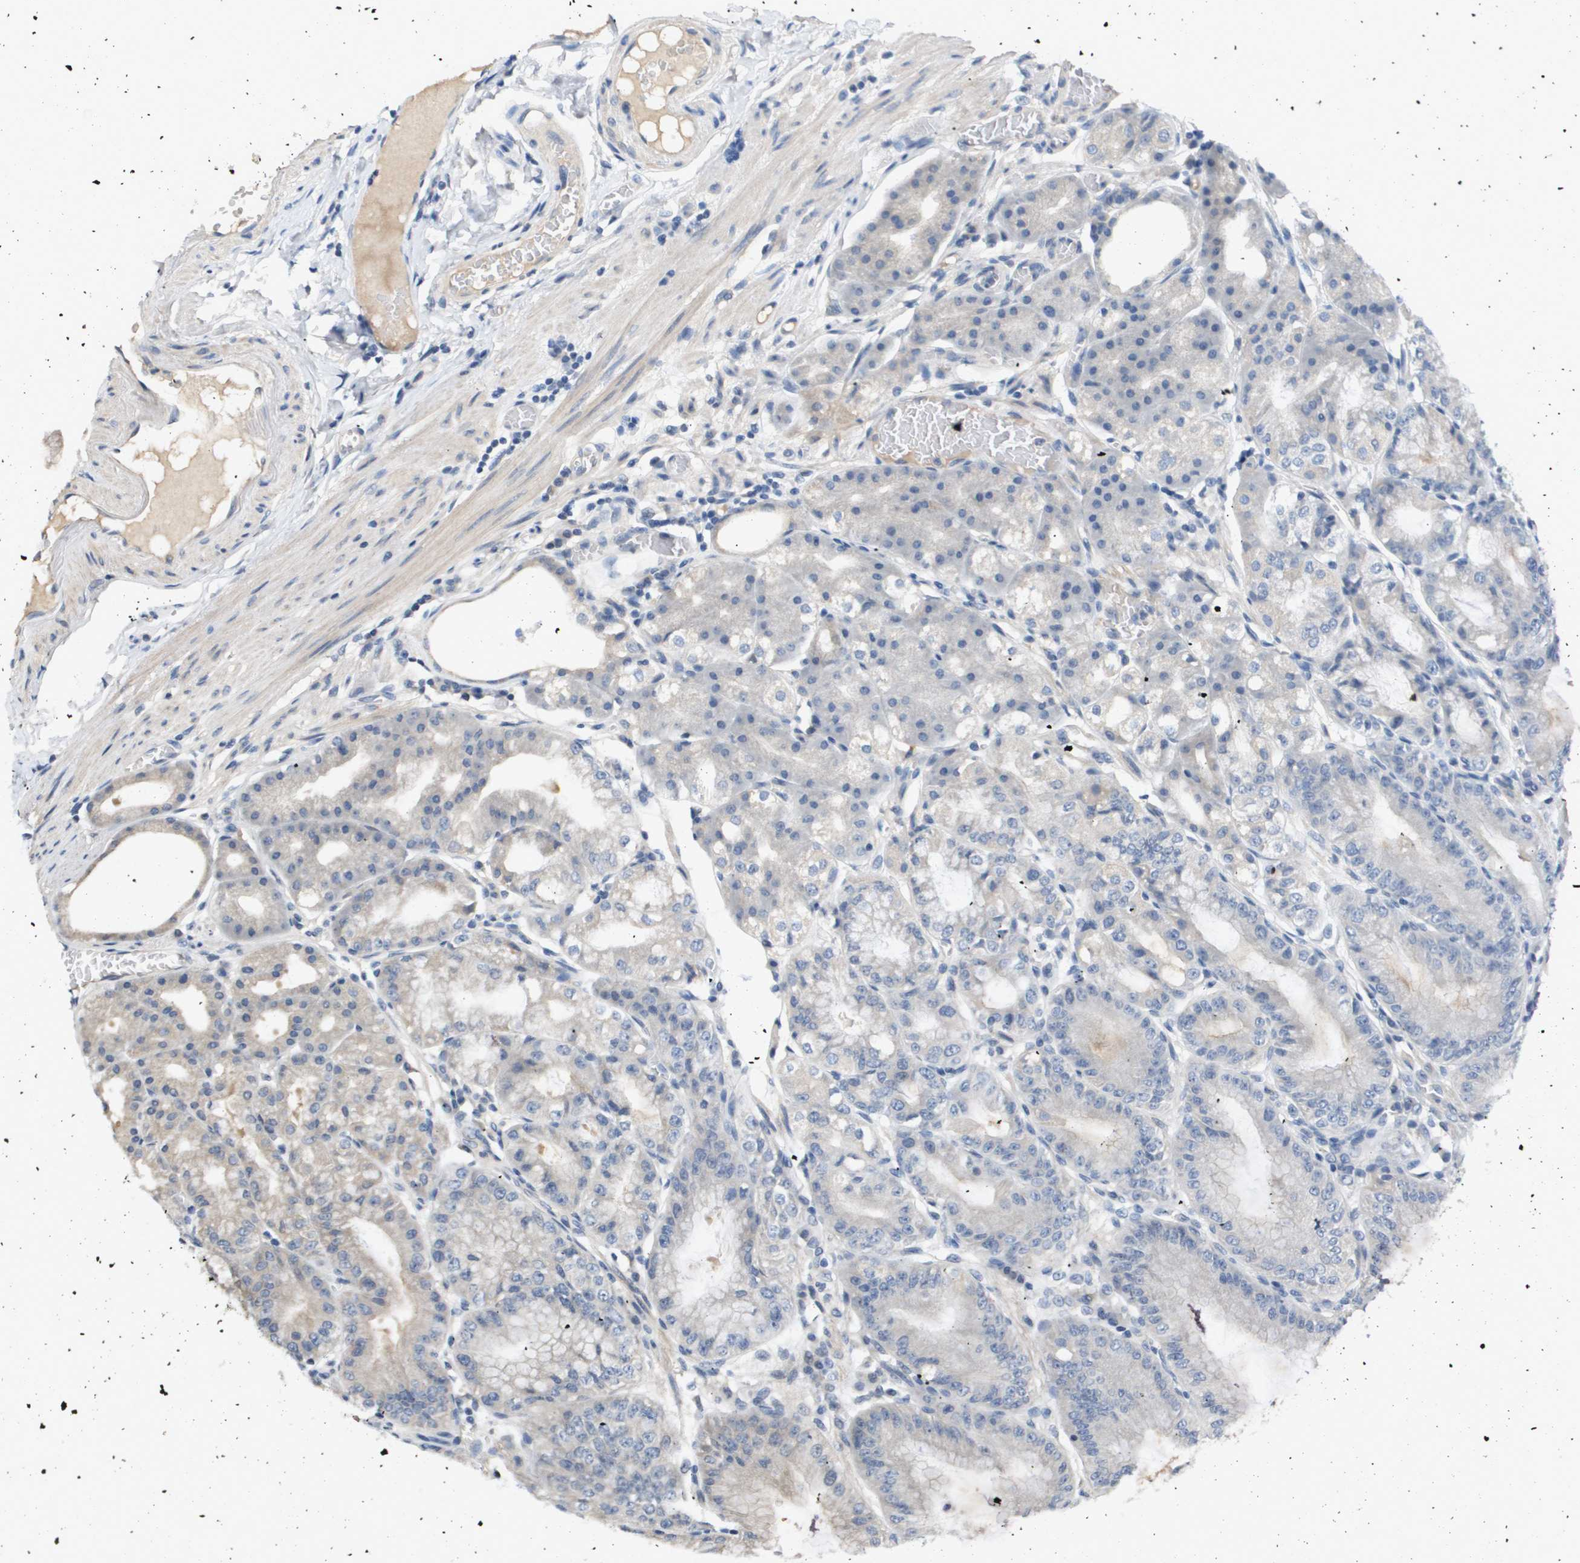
{"staining": {"intensity": "weak", "quantity": "<25%", "location": "cytoplasmic/membranous"}, "tissue": "stomach", "cell_type": "Glandular cells", "image_type": "normal", "snomed": [{"axis": "morphology", "description": "Normal tissue, NOS"}, {"axis": "topography", "description": "Stomach, lower"}], "caption": "Immunohistochemistry (IHC) photomicrograph of unremarkable stomach: stomach stained with DAB (3,3'-diaminobenzidine) demonstrates no significant protein positivity in glandular cells.", "gene": "CAPN11", "patient": {"sex": "male", "age": 71}}